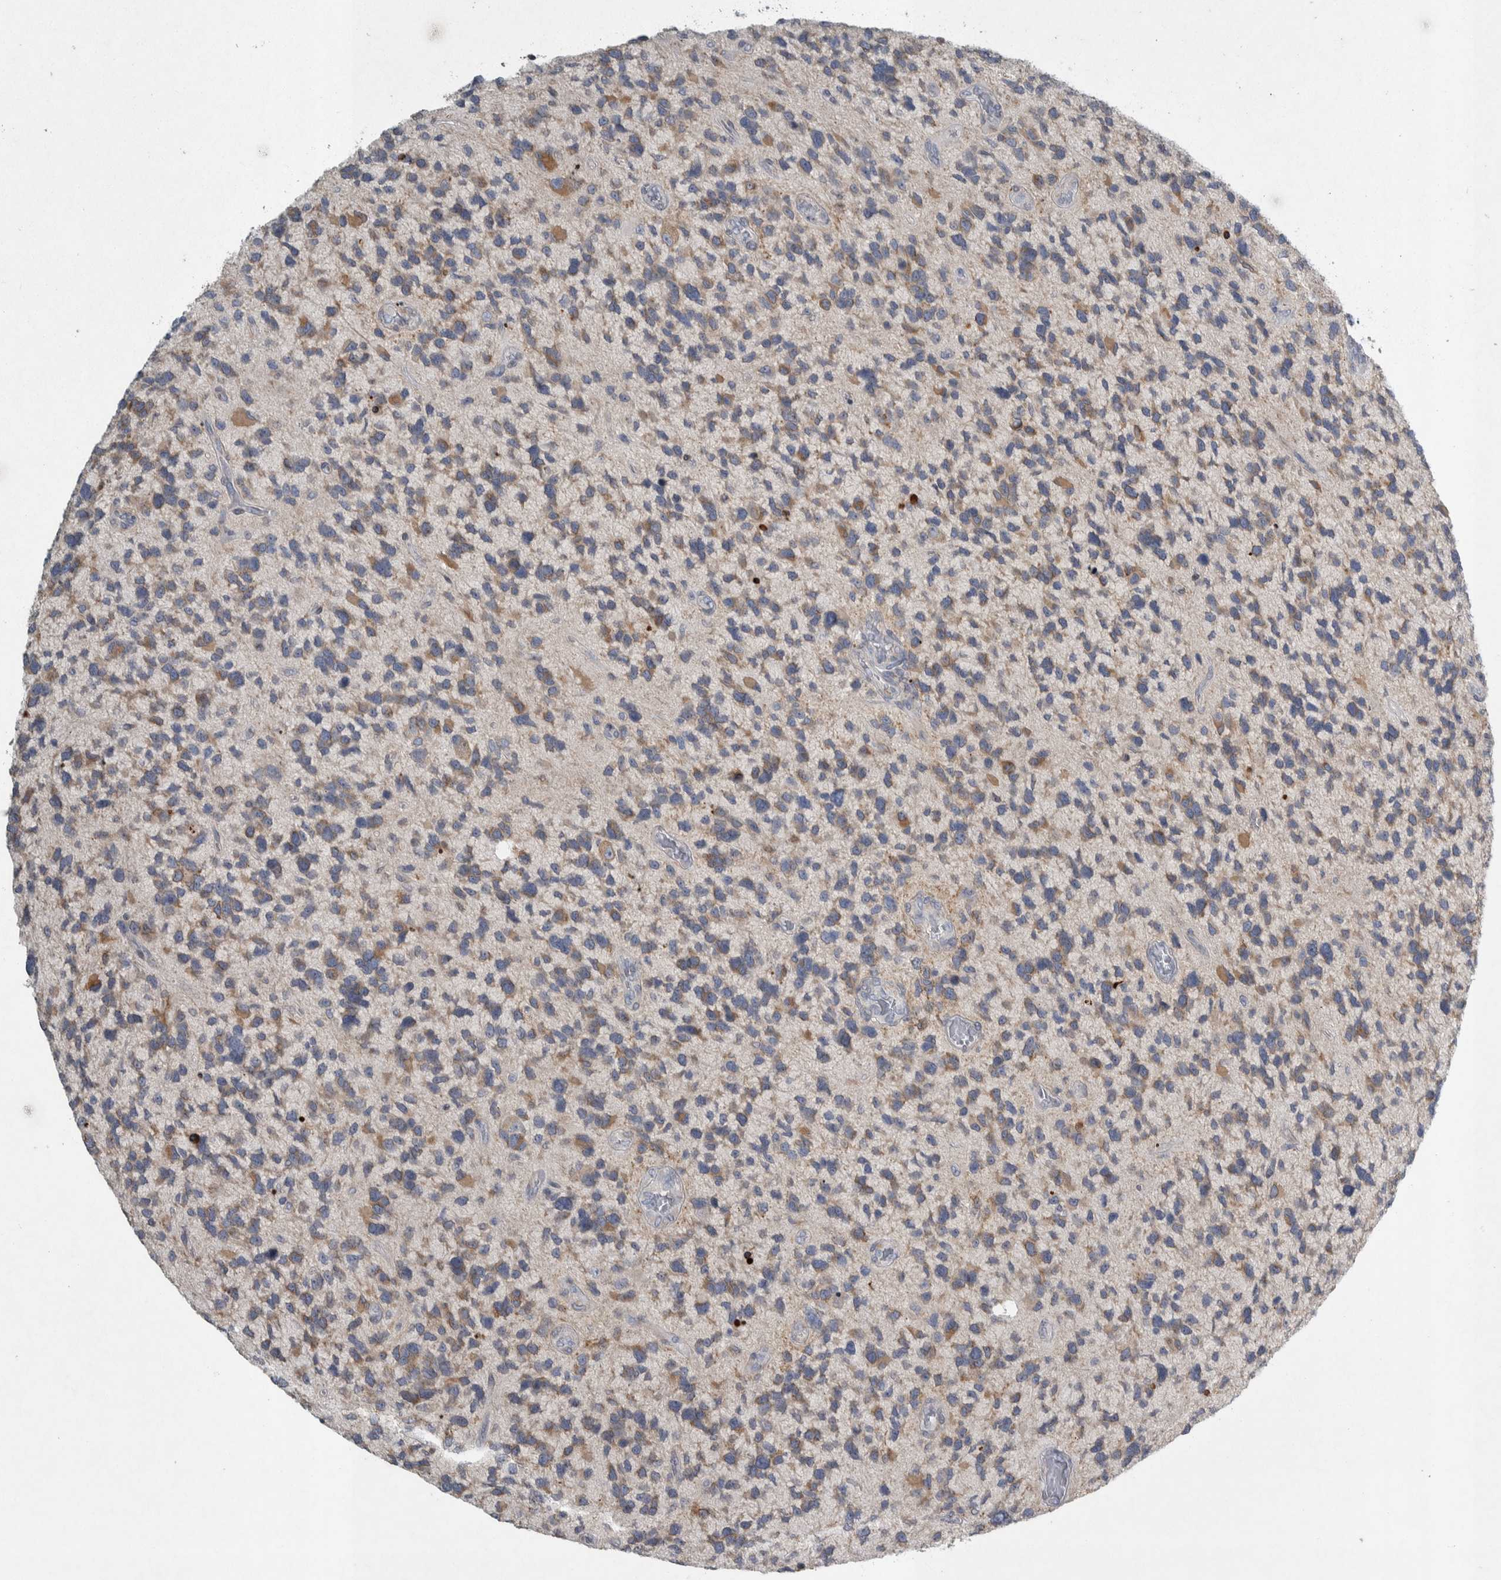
{"staining": {"intensity": "moderate", "quantity": "25%-75%", "location": "cytoplasmic/membranous"}, "tissue": "glioma", "cell_type": "Tumor cells", "image_type": "cancer", "snomed": [{"axis": "morphology", "description": "Glioma, malignant, High grade"}, {"axis": "topography", "description": "Brain"}], "caption": "Approximately 25%-75% of tumor cells in high-grade glioma (malignant) display moderate cytoplasmic/membranous protein positivity as visualized by brown immunohistochemical staining.", "gene": "SIGMAR1", "patient": {"sex": "female", "age": 58}}